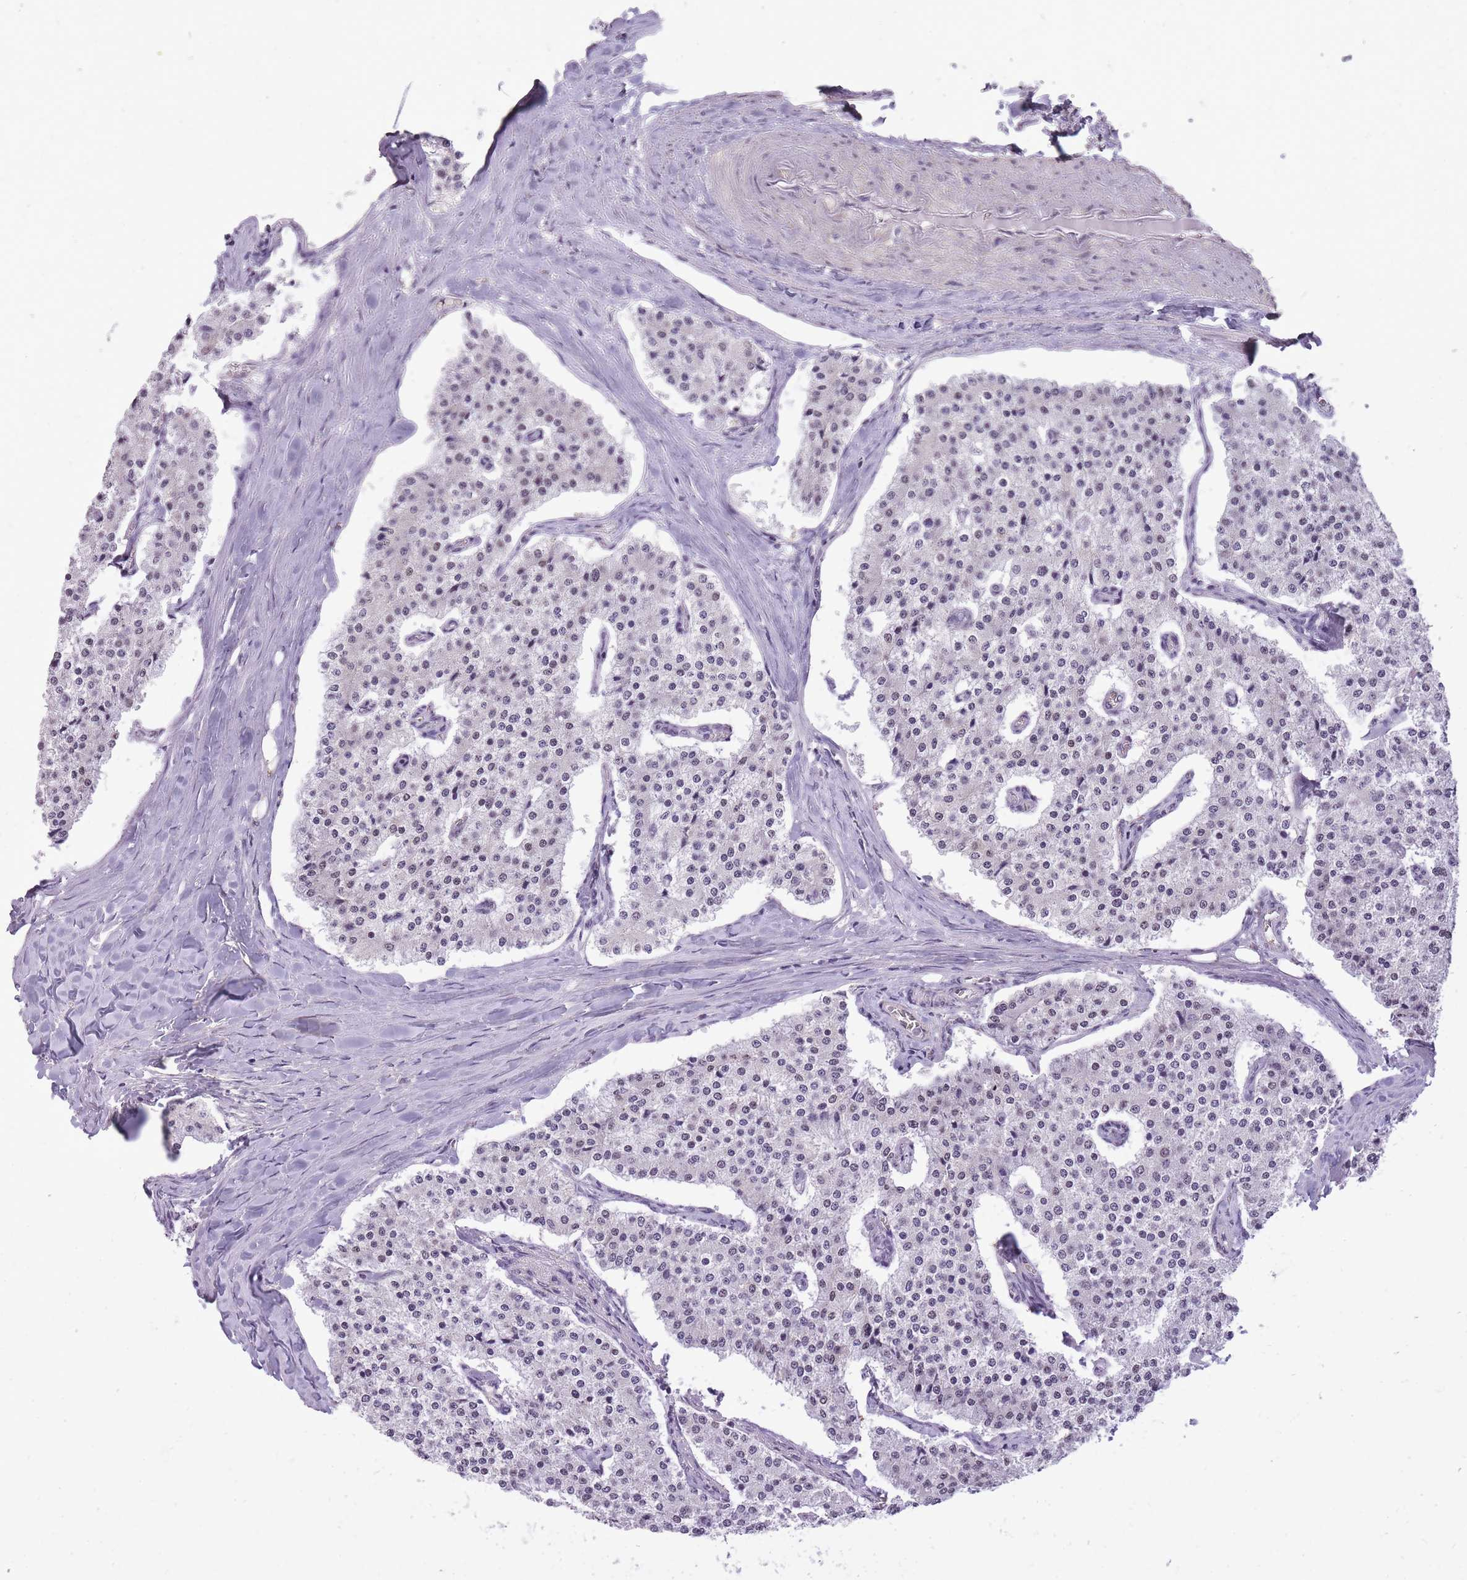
{"staining": {"intensity": "negative", "quantity": "none", "location": "none"}, "tissue": "carcinoid", "cell_type": "Tumor cells", "image_type": "cancer", "snomed": [{"axis": "morphology", "description": "Carcinoid, malignant, NOS"}, {"axis": "topography", "description": "Colon"}], "caption": "IHC micrograph of neoplastic tissue: human carcinoid stained with DAB (3,3'-diaminobenzidine) exhibits no significant protein positivity in tumor cells. (Brightfield microscopy of DAB IHC at high magnification).", "gene": "TIGD1", "patient": {"sex": "female", "age": 52}}